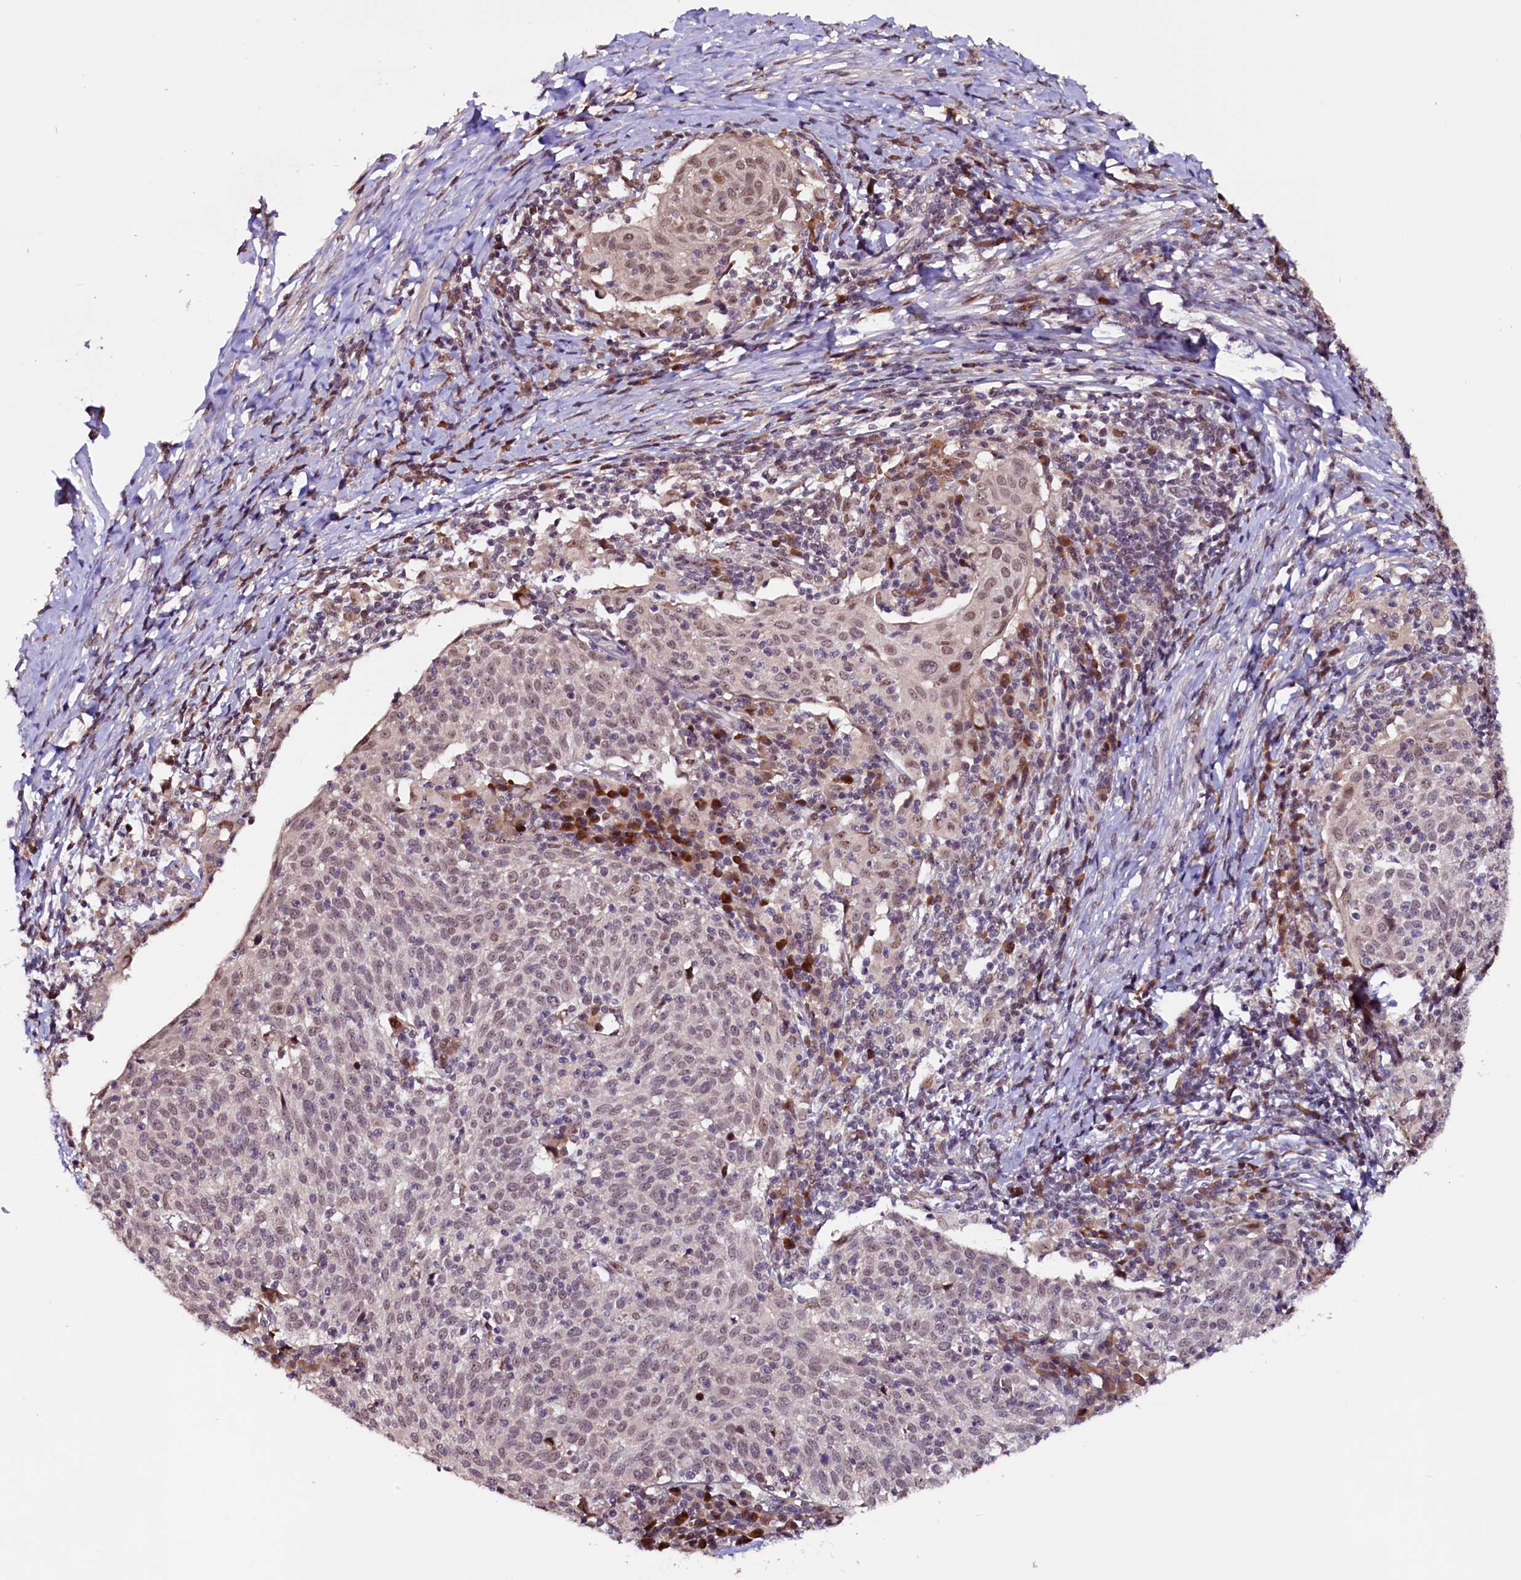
{"staining": {"intensity": "weak", "quantity": "25%-75%", "location": "nuclear"}, "tissue": "cervical cancer", "cell_type": "Tumor cells", "image_type": "cancer", "snomed": [{"axis": "morphology", "description": "Squamous cell carcinoma, NOS"}, {"axis": "topography", "description": "Cervix"}], "caption": "Protein staining reveals weak nuclear expression in approximately 25%-75% of tumor cells in squamous cell carcinoma (cervical).", "gene": "RNMT", "patient": {"sex": "female", "age": 52}}